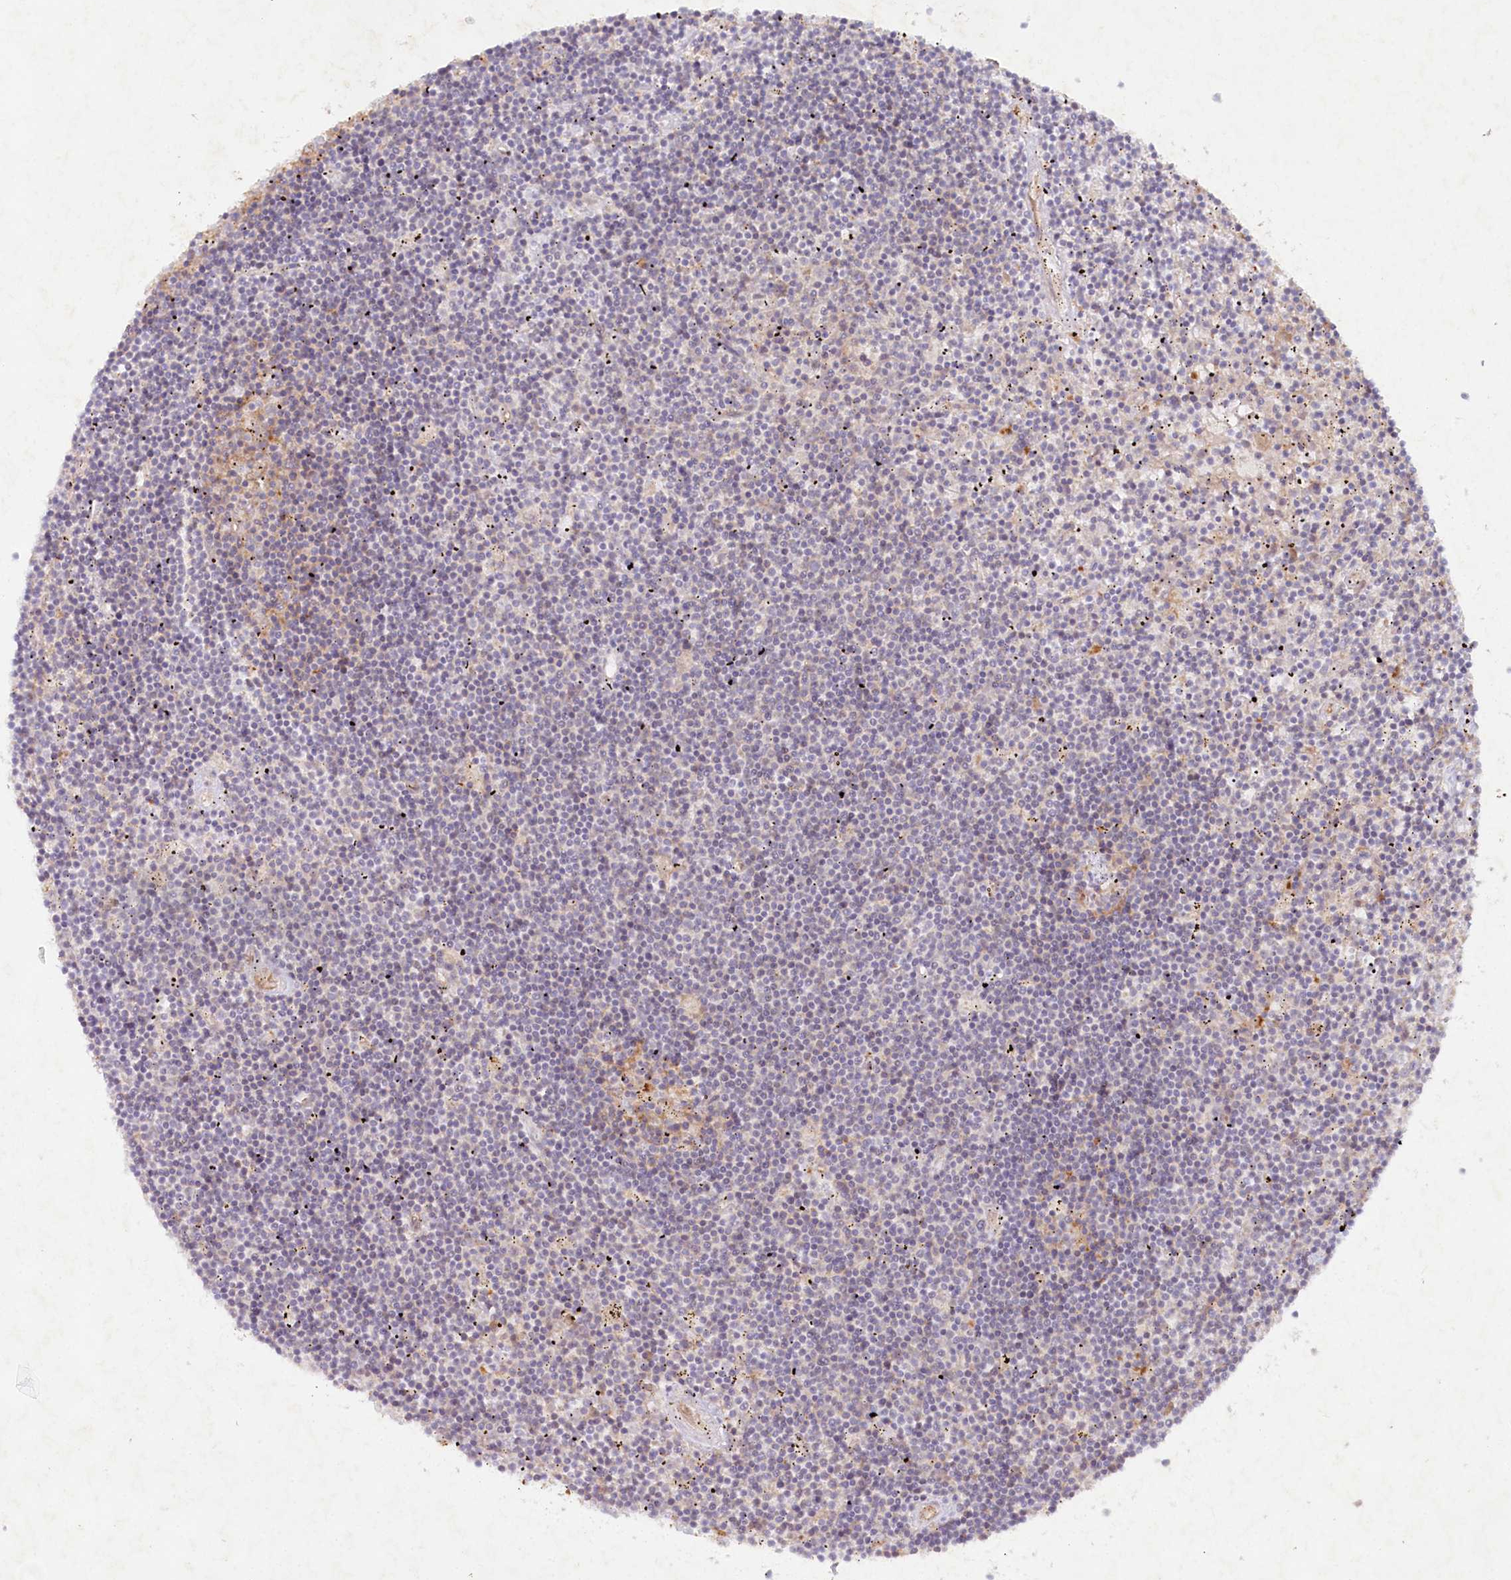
{"staining": {"intensity": "negative", "quantity": "none", "location": "none"}, "tissue": "lymphoma", "cell_type": "Tumor cells", "image_type": "cancer", "snomed": [{"axis": "morphology", "description": "Malignant lymphoma, non-Hodgkin's type, Low grade"}, {"axis": "topography", "description": "Spleen"}], "caption": "Tumor cells show no significant protein expression in lymphoma.", "gene": "TNIP1", "patient": {"sex": "male", "age": 76}}